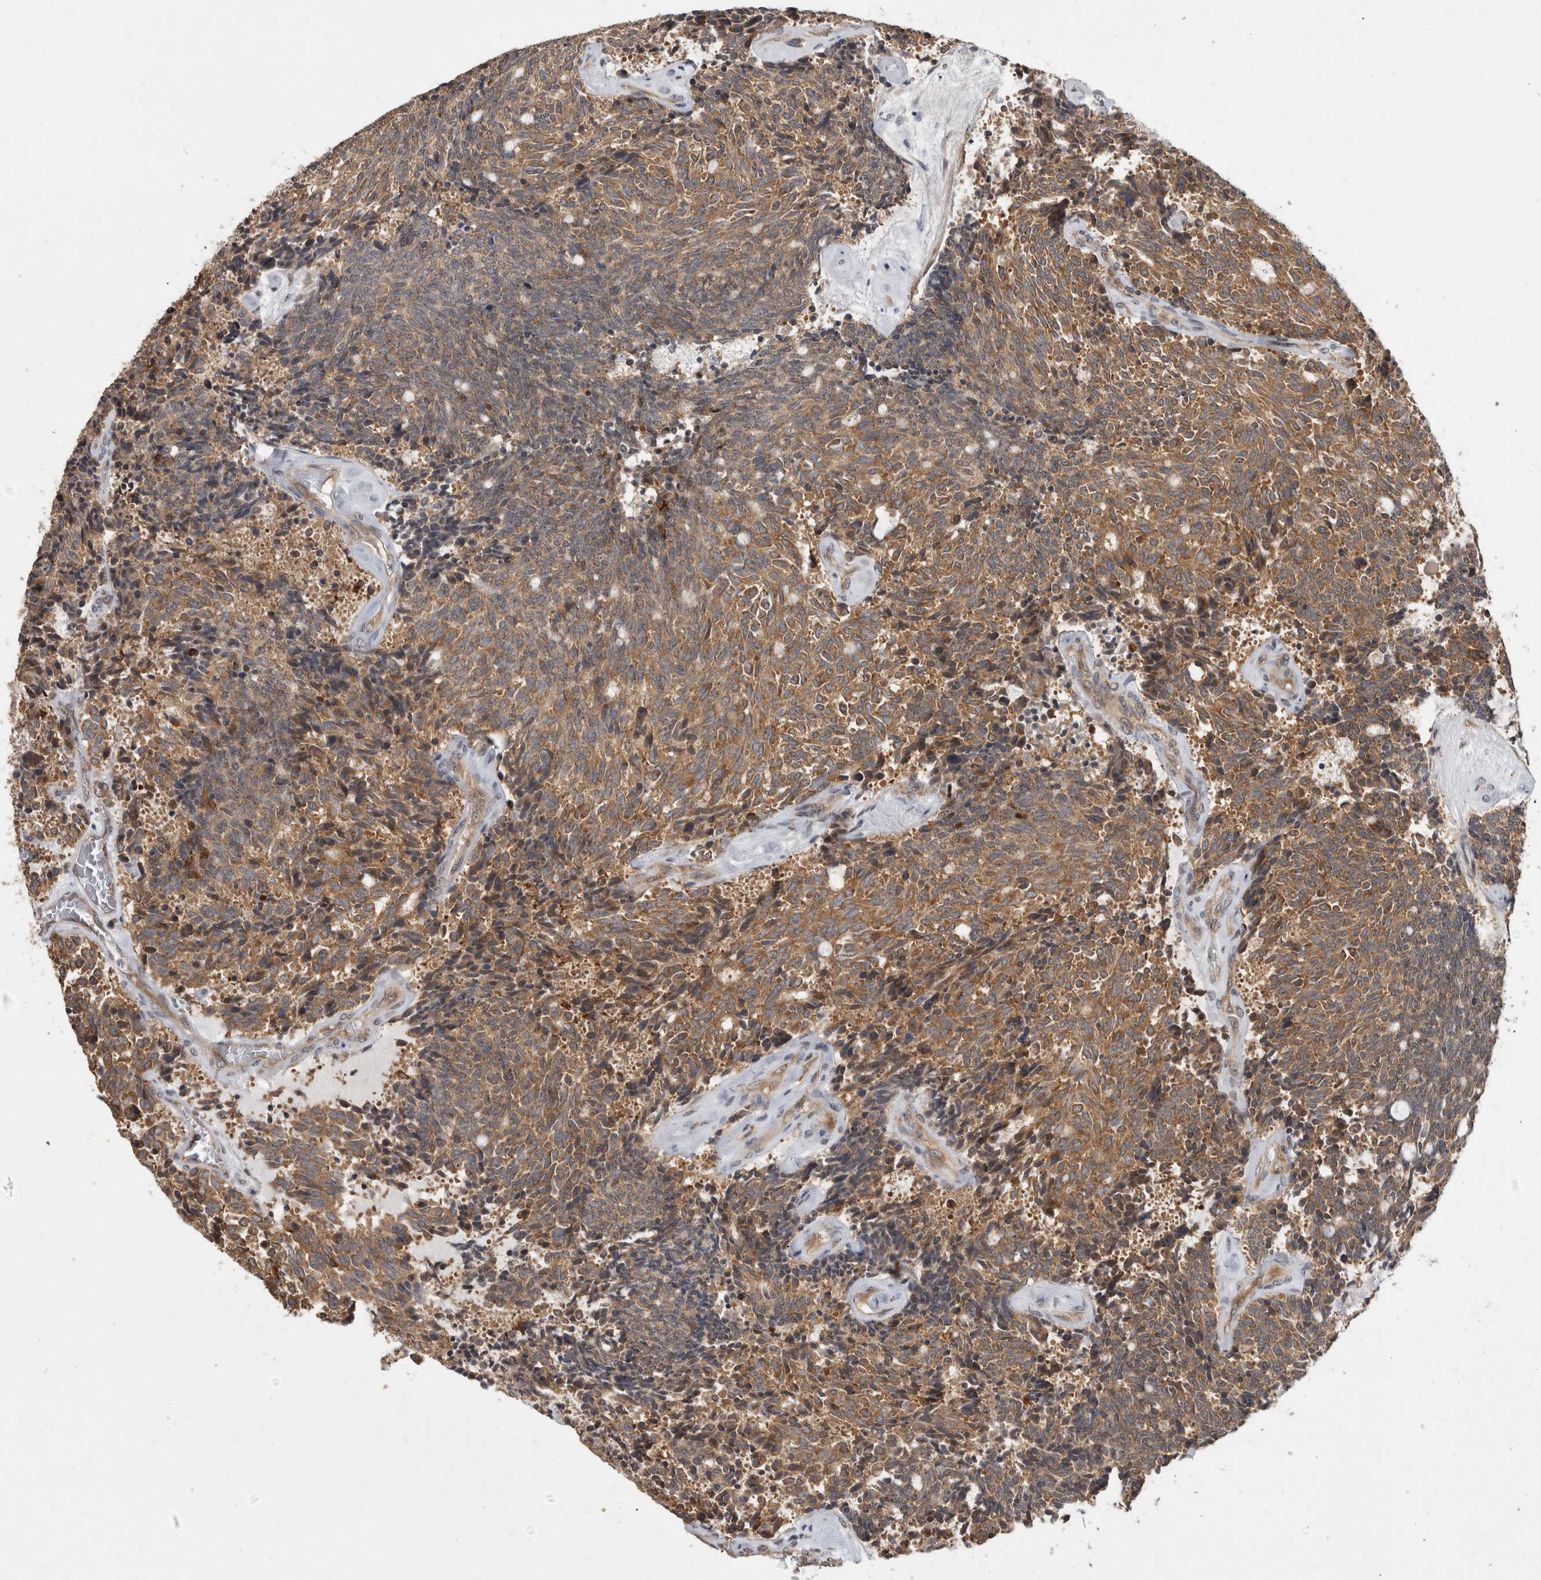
{"staining": {"intensity": "moderate", "quantity": ">75%", "location": "cytoplasmic/membranous"}, "tissue": "carcinoid", "cell_type": "Tumor cells", "image_type": "cancer", "snomed": [{"axis": "morphology", "description": "Carcinoid, malignant, NOS"}, {"axis": "topography", "description": "Pancreas"}], "caption": "IHC of human carcinoid (malignant) displays medium levels of moderate cytoplasmic/membranous staining in about >75% of tumor cells.", "gene": "ATXN2", "patient": {"sex": "female", "age": 54}}